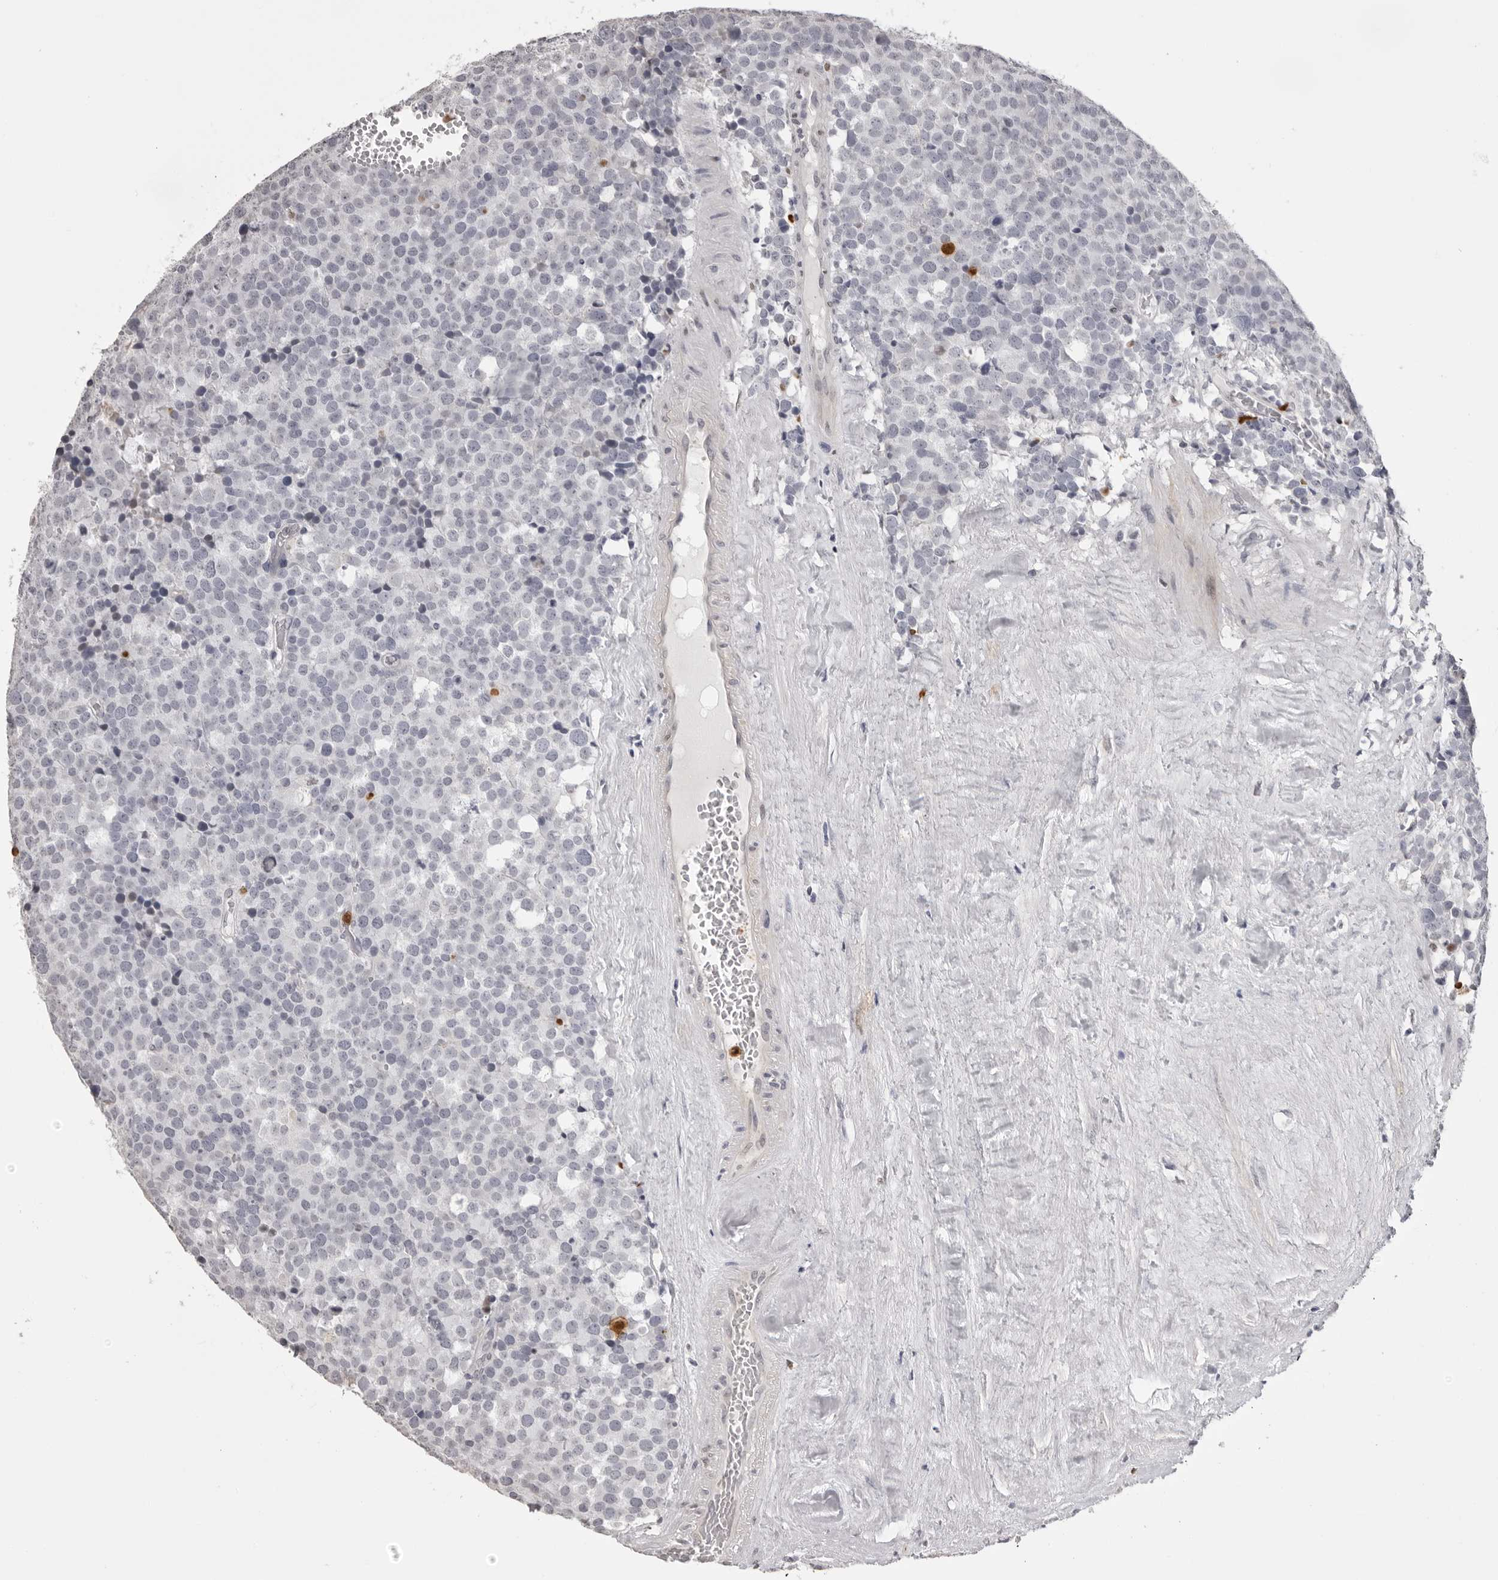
{"staining": {"intensity": "negative", "quantity": "none", "location": "none"}, "tissue": "testis cancer", "cell_type": "Tumor cells", "image_type": "cancer", "snomed": [{"axis": "morphology", "description": "Seminoma, NOS"}, {"axis": "topography", "description": "Testis"}], "caption": "This is a micrograph of IHC staining of seminoma (testis), which shows no expression in tumor cells. Nuclei are stained in blue.", "gene": "IL31", "patient": {"sex": "male", "age": 71}}